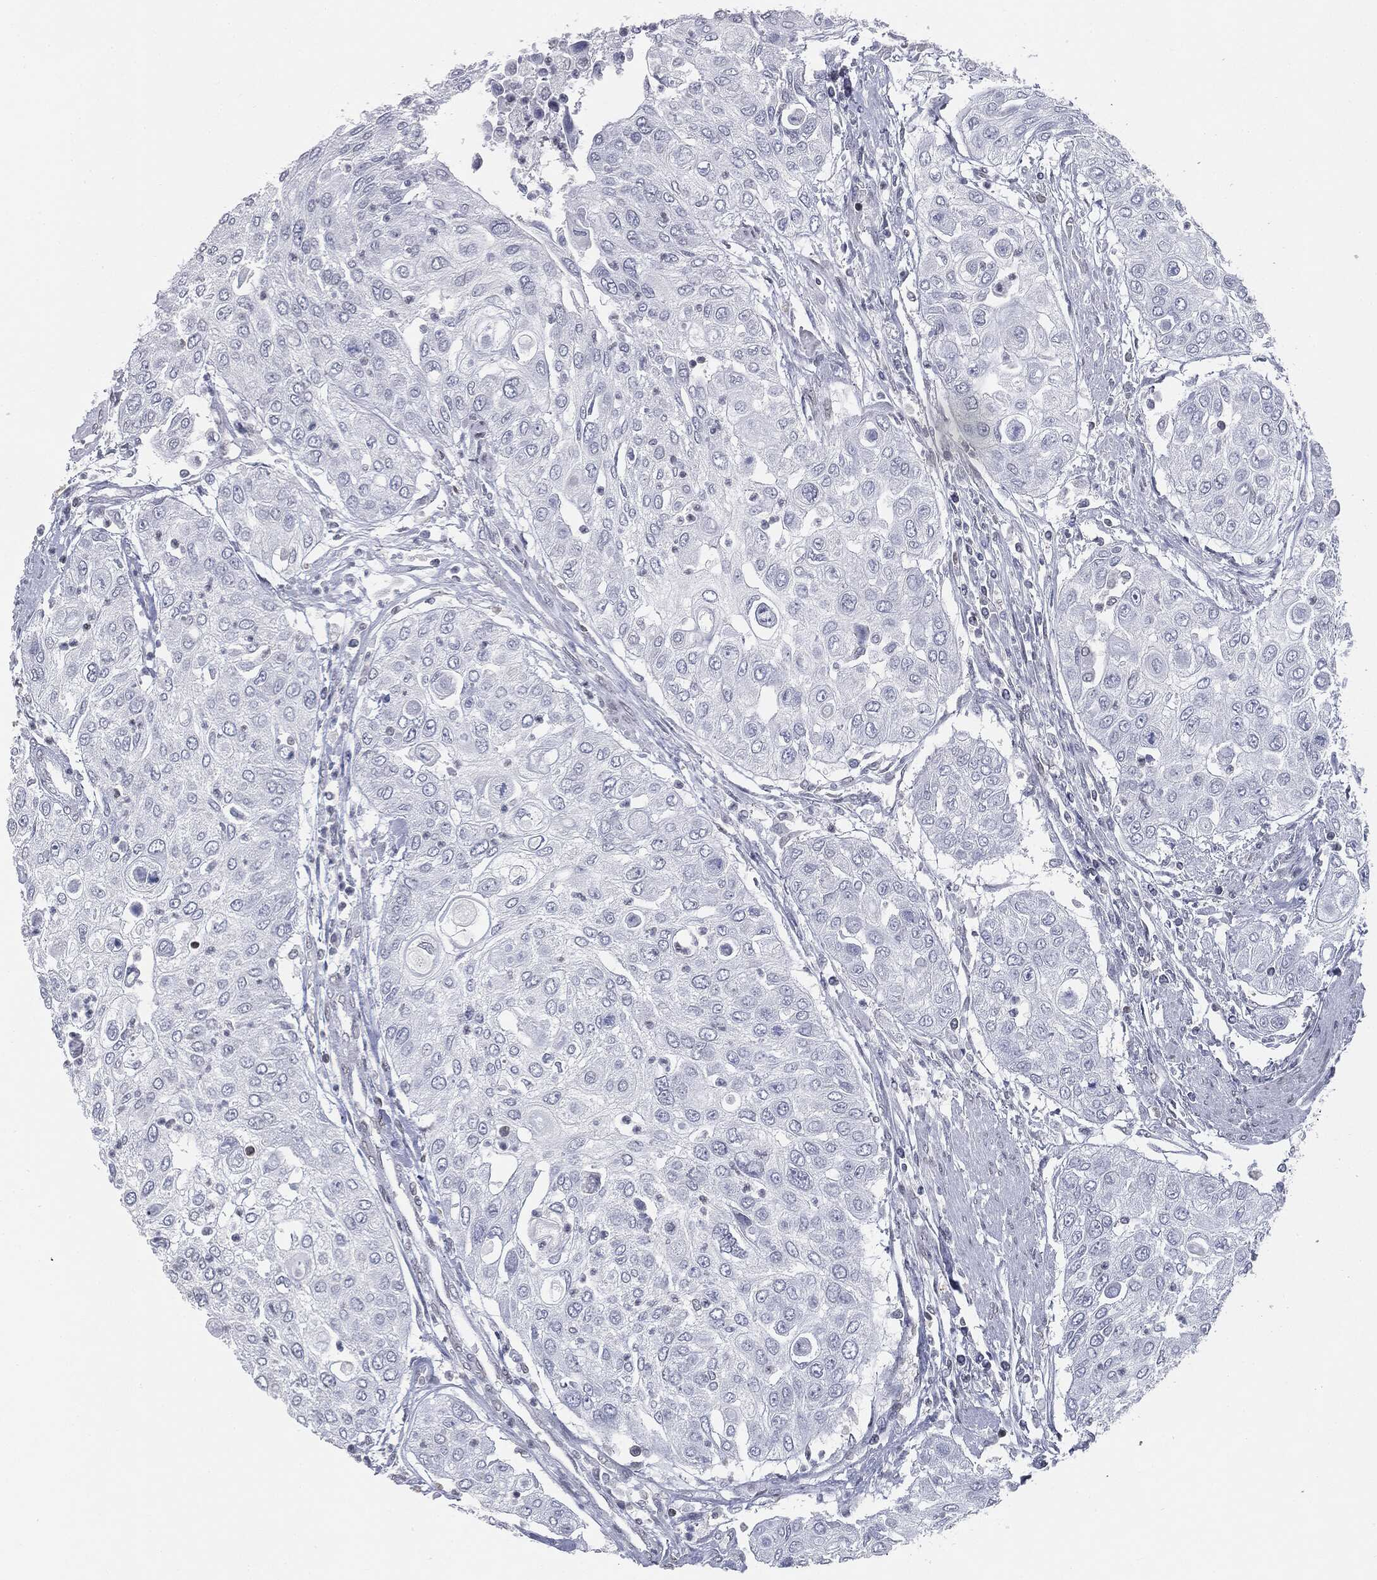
{"staining": {"intensity": "negative", "quantity": "none", "location": "none"}, "tissue": "urothelial cancer", "cell_type": "Tumor cells", "image_type": "cancer", "snomed": [{"axis": "morphology", "description": "Urothelial carcinoma, High grade"}, {"axis": "topography", "description": "Urinary bladder"}], "caption": "IHC micrograph of human high-grade urothelial carcinoma stained for a protein (brown), which reveals no staining in tumor cells.", "gene": "ALDOB", "patient": {"sex": "female", "age": 79}}